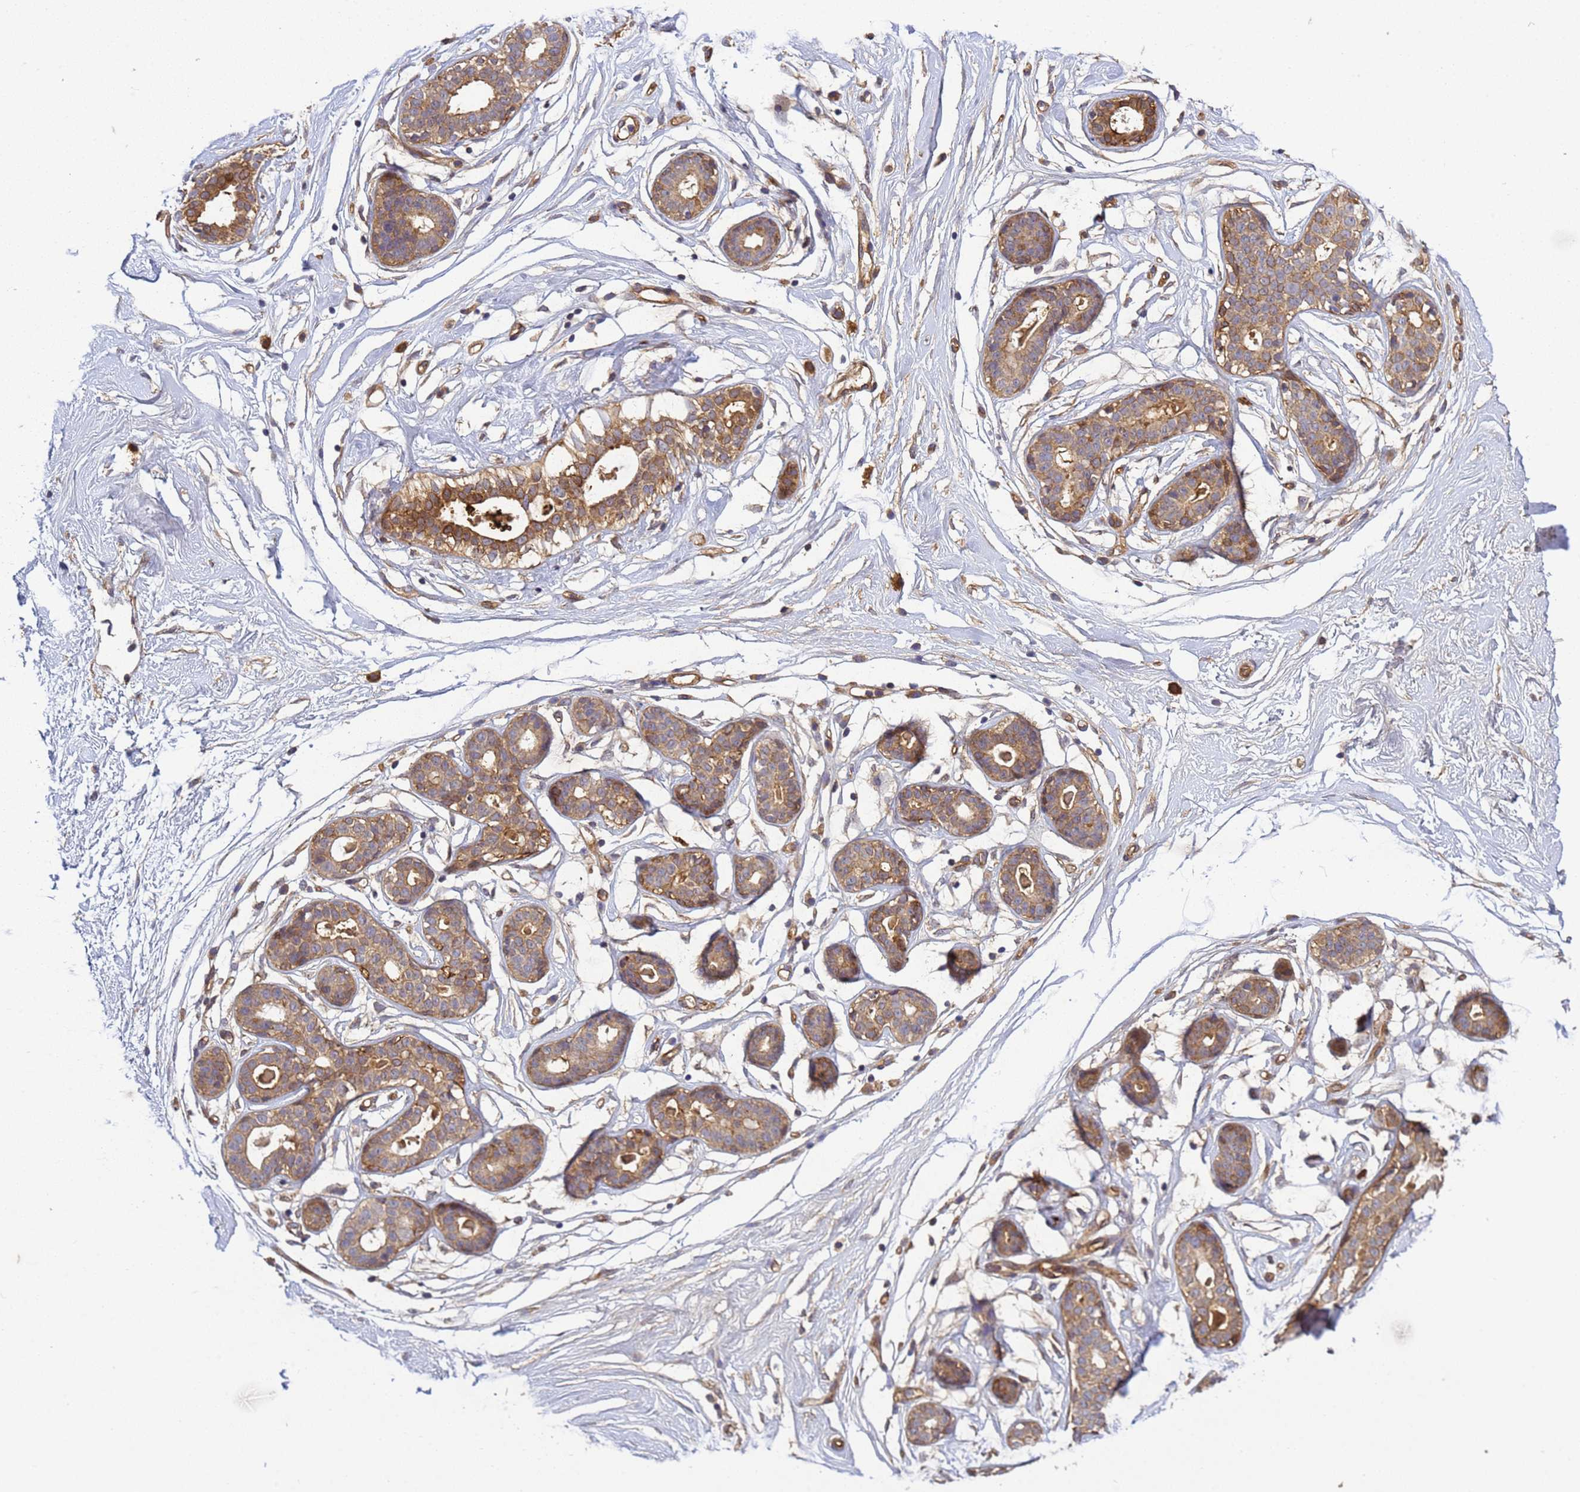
{"staining": {"intensity": "negative", "quantity": "none", "location": "none"}, "tissue": "breast", "cell_type": "Adipocytes", "image_type": "normal", "snomed": [{"axis": "morphology", "description": "Normal tissue, NOS"}, {"axis": "morphology", "description": "Adenoma, NOS"}, {"axis": "topography", "description": "Breast"}], "caption": "A histopathology image of human breast is negative for staining in adipocytes.", "gene": "C8orf34", "patient": {"sex": "female", "age": 23}}